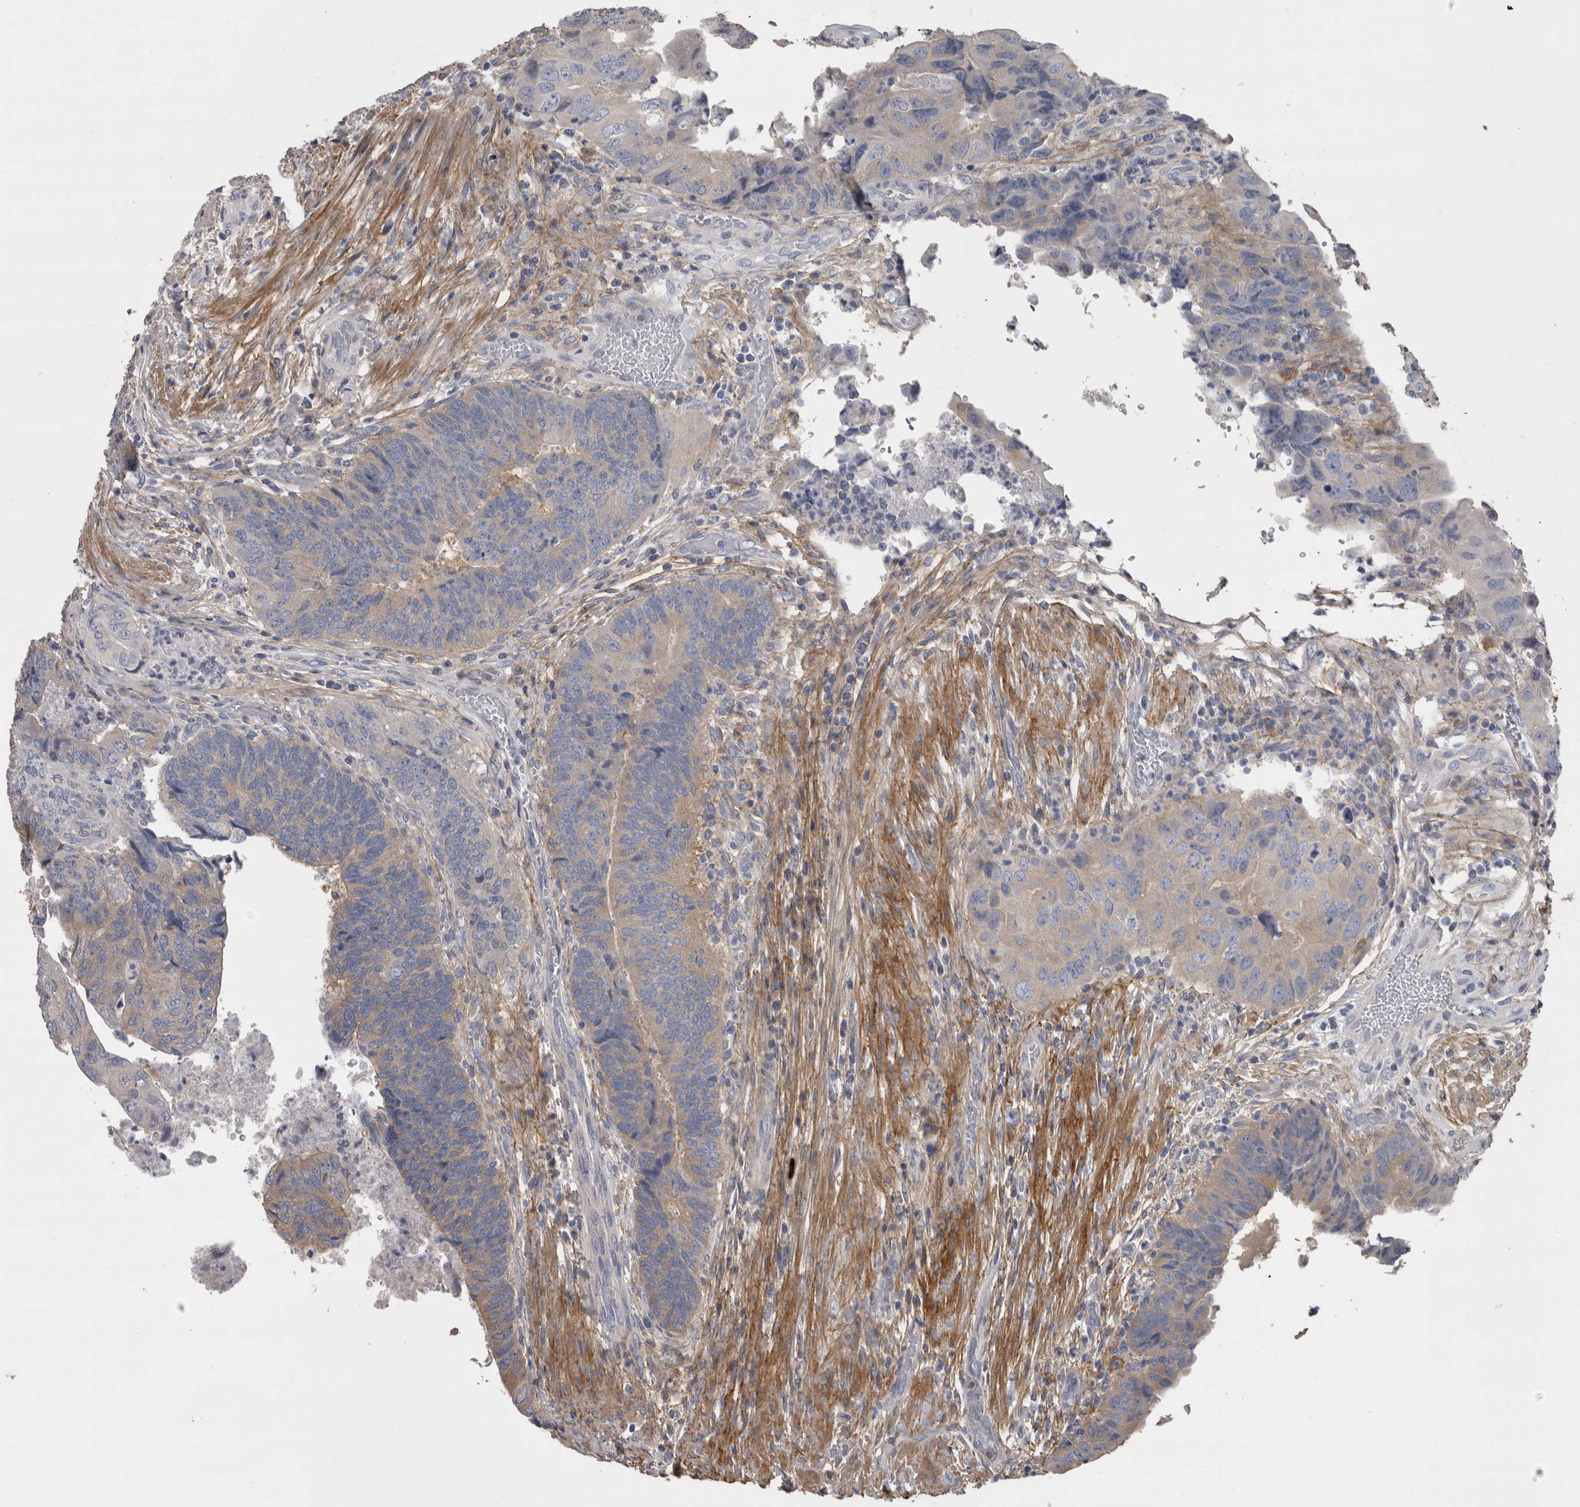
{"staining": {"intensity": "weak", "quantity": "<25%", "location": "cytoplasmic/membranous"}, "tissue": "colorectal cancer", "cell_type": "Tumor cells", "image_type": "cancer", "snomed": [{"axis": "morphology", "description": "Adenocarcinoma, NOS"}, {"axis": "topography", "description": "Rectum"}], "caption": "This is an IHC histopathology image of human colorectal cancer. There is no positivity in tumor cells.", "gene": "EFEMP2", "patient": {"sex": "male", "age": 63}}